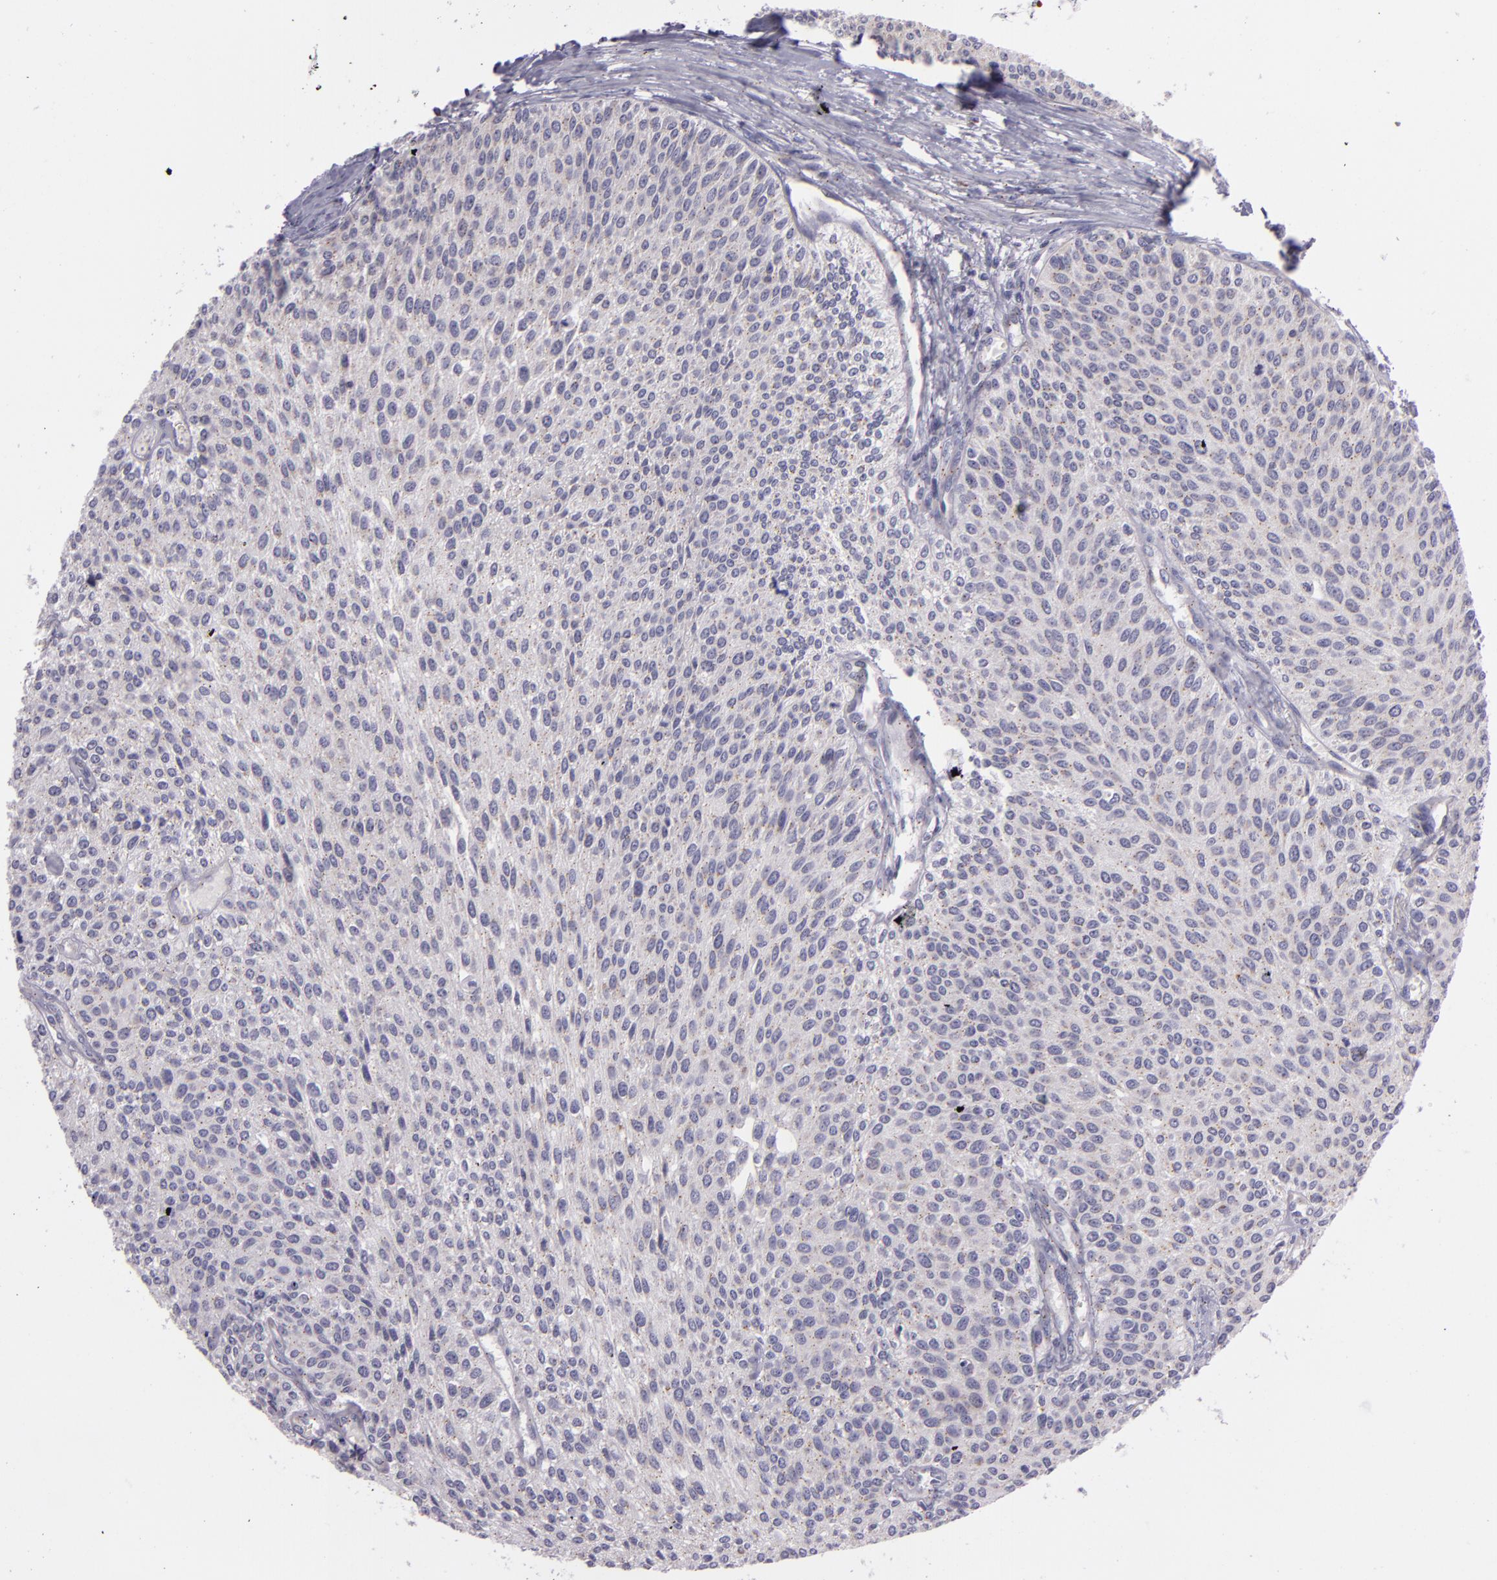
{"staining": {"intensity": "weak", "quantity": ">75%", "location": "cytoplasmic/membranous"}, "tissue": "urothelial cancer", "cell_type": "Tumor cells", "image_type": "cancer", "snomed": [{"axis": "morphology", "description": "Urothelial carcinoma, Low grade"}, {"axis": "topography", "description": "Urinary bladder"}], "caption": "Immunohistochemical staining of low-grade urothelial carcinoma exhibits low levels of weak cytoplasmic/membranous staining in about >75% of tumor cells.", "gene": "CILK1", "patient": {"sex": "female", "age": 73}}